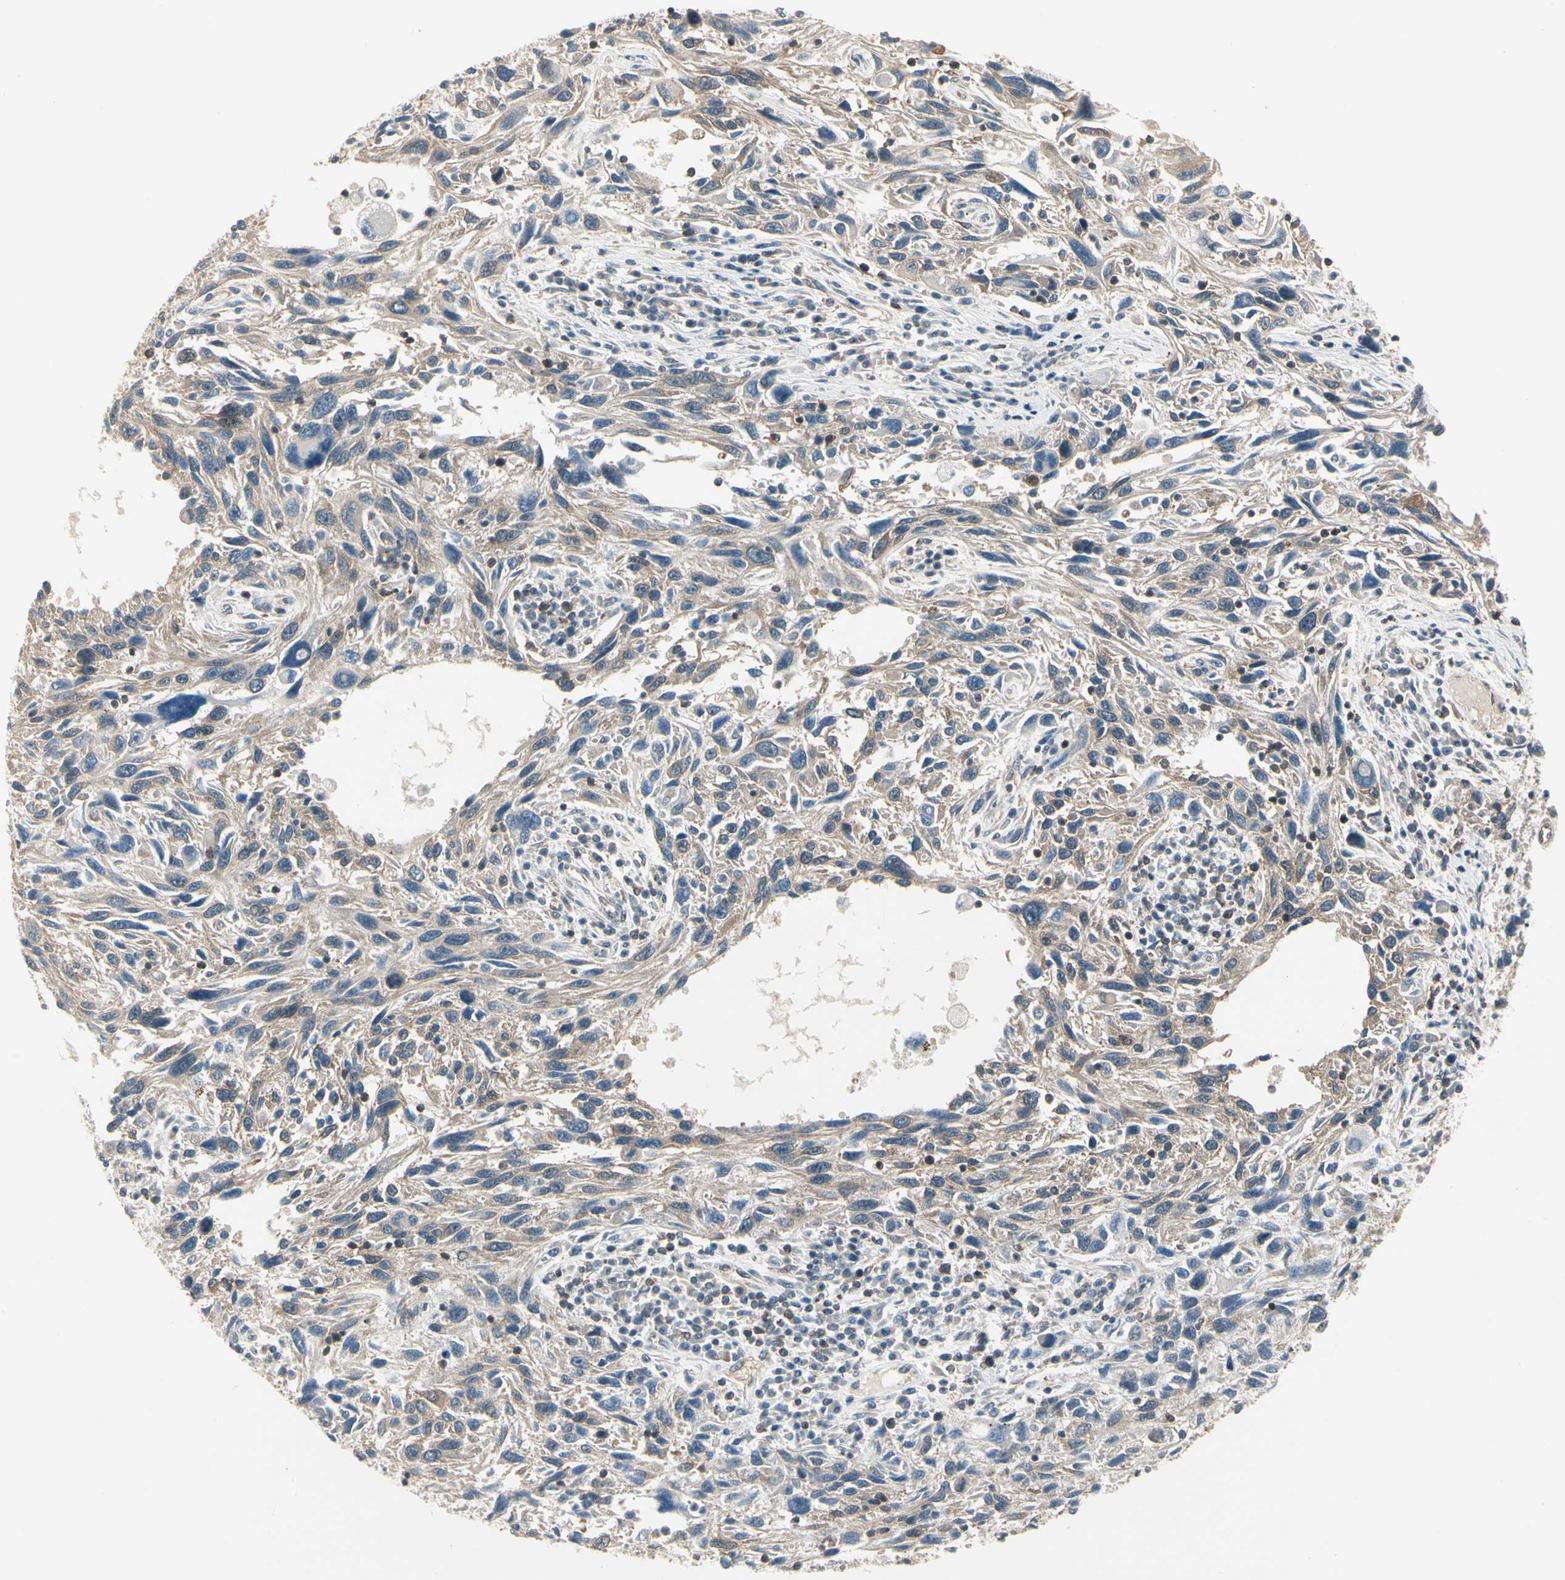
{"staining": {"intensity": "weak", "quantity": ">75%", "location": "cytoplasmic/membranous"}, "tissue": "melanoma", "cell_type": "Tumor cells", "image_type": "cancer", "snomed": [{"axis": "morphology", "description": "Malignant melanoma, NOS"}, {"axis": "topography", "description": "Skin"}], "caption": "This photomicrograph displays malignant melanoma stained with immunohistochemistry (IHC) to label a protein in brown. The cytoplasmic/membranous of tumor cells show weak positivity for the protein. Nuclei are counter-stained blue.", "gene": "OXSR1", "patient": {"sex": "male", "age": 53}}